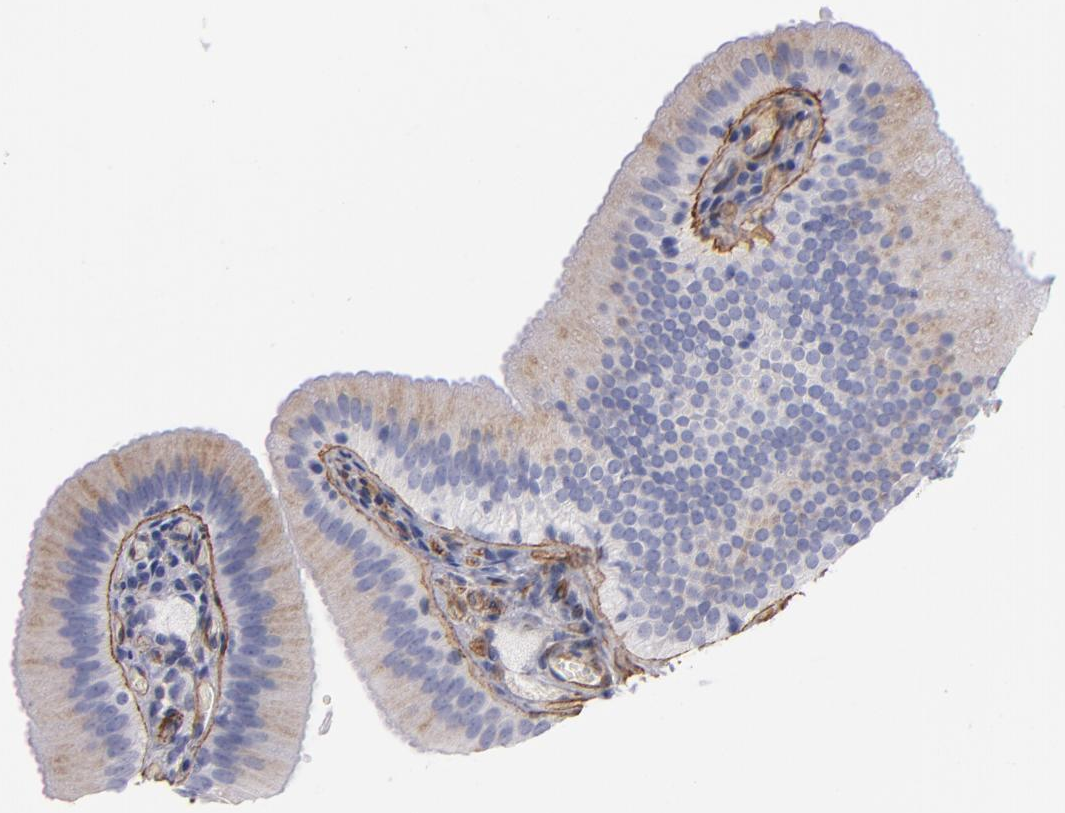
{"staining": {"intensity": "moderate", "quantity": "<25%", "location": "cytoplasmic/membranous"}, "tissue": "gallbladder", "cell_type": "Glandular cells", "image_type": "normal", "snomed": [{"axis": "morphology", "description": "Normal tissue, NOS"}, {"axis": "topography", "description": "Gallbladder"}], "caption": "Human gallbladder stained for a protein (brown) displays moderate cytoplasmic/membranous positive staining in approximately <25% of glandular cells.", "gene": "LAMC1", "patient": {"sex": "female", "age": 24}}